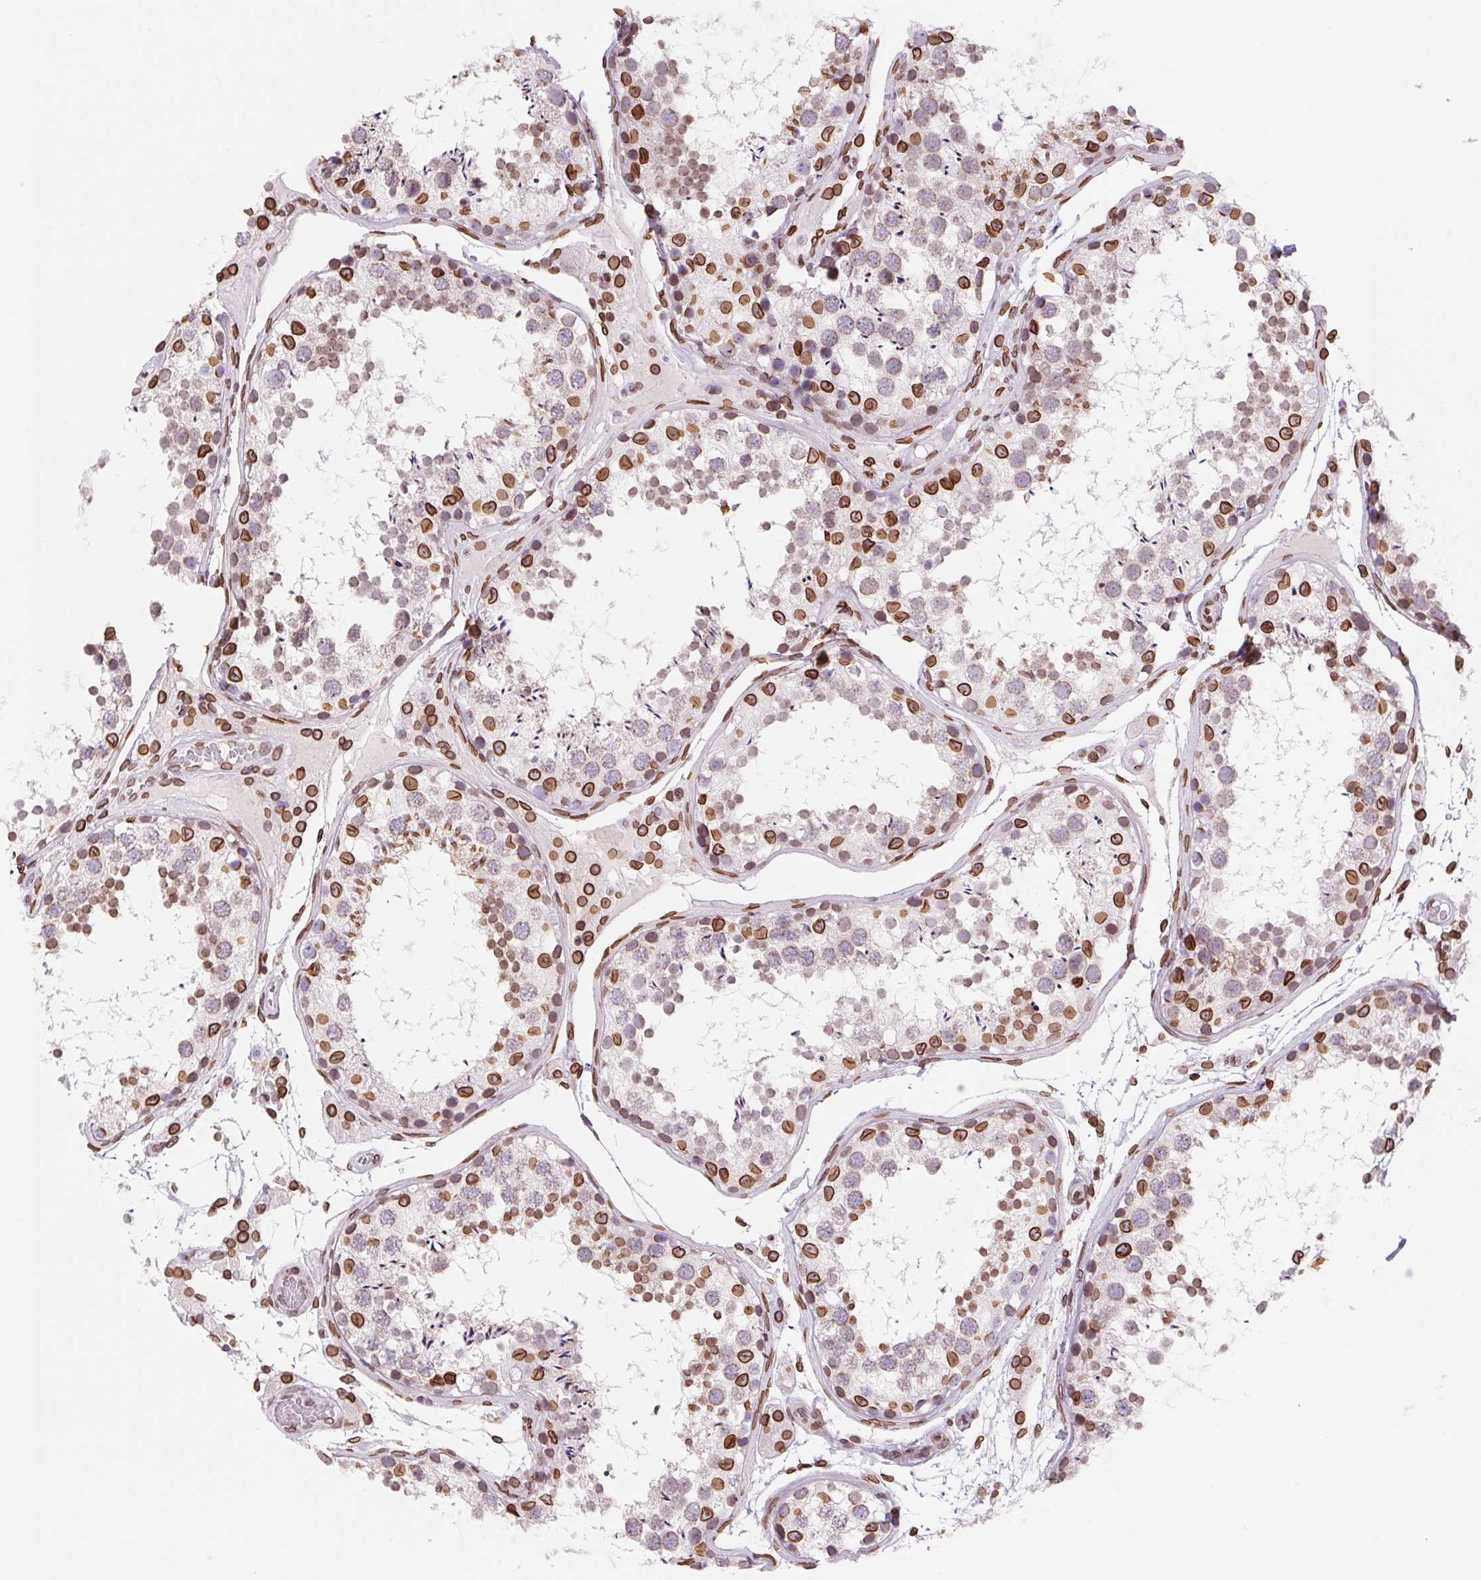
{"staining": {"intensity": "strong", "quantity": "25%-75%", "location": "cytoplasmic/membranous,nuclear"}, "tissue": "testis", "cell_type": "Cells in seminiferous ducts", "image_type": "normal", "snomed": [{"axis": "morphology", "description": "Normal tissue, NOS"}, {"axis": "topography", "description": "Testis"}], "caption": "Immunohistochemistry (IHC) image of benign human testis stained for a protein (brown), which exhibits high levels of strong cytoplasmic/membranous,nuclear positivity in approximately 25%-75% of cells in seminiferous ducts.", "gene": "LMNB2", "patient": {"sex": "male", "age": 29}}